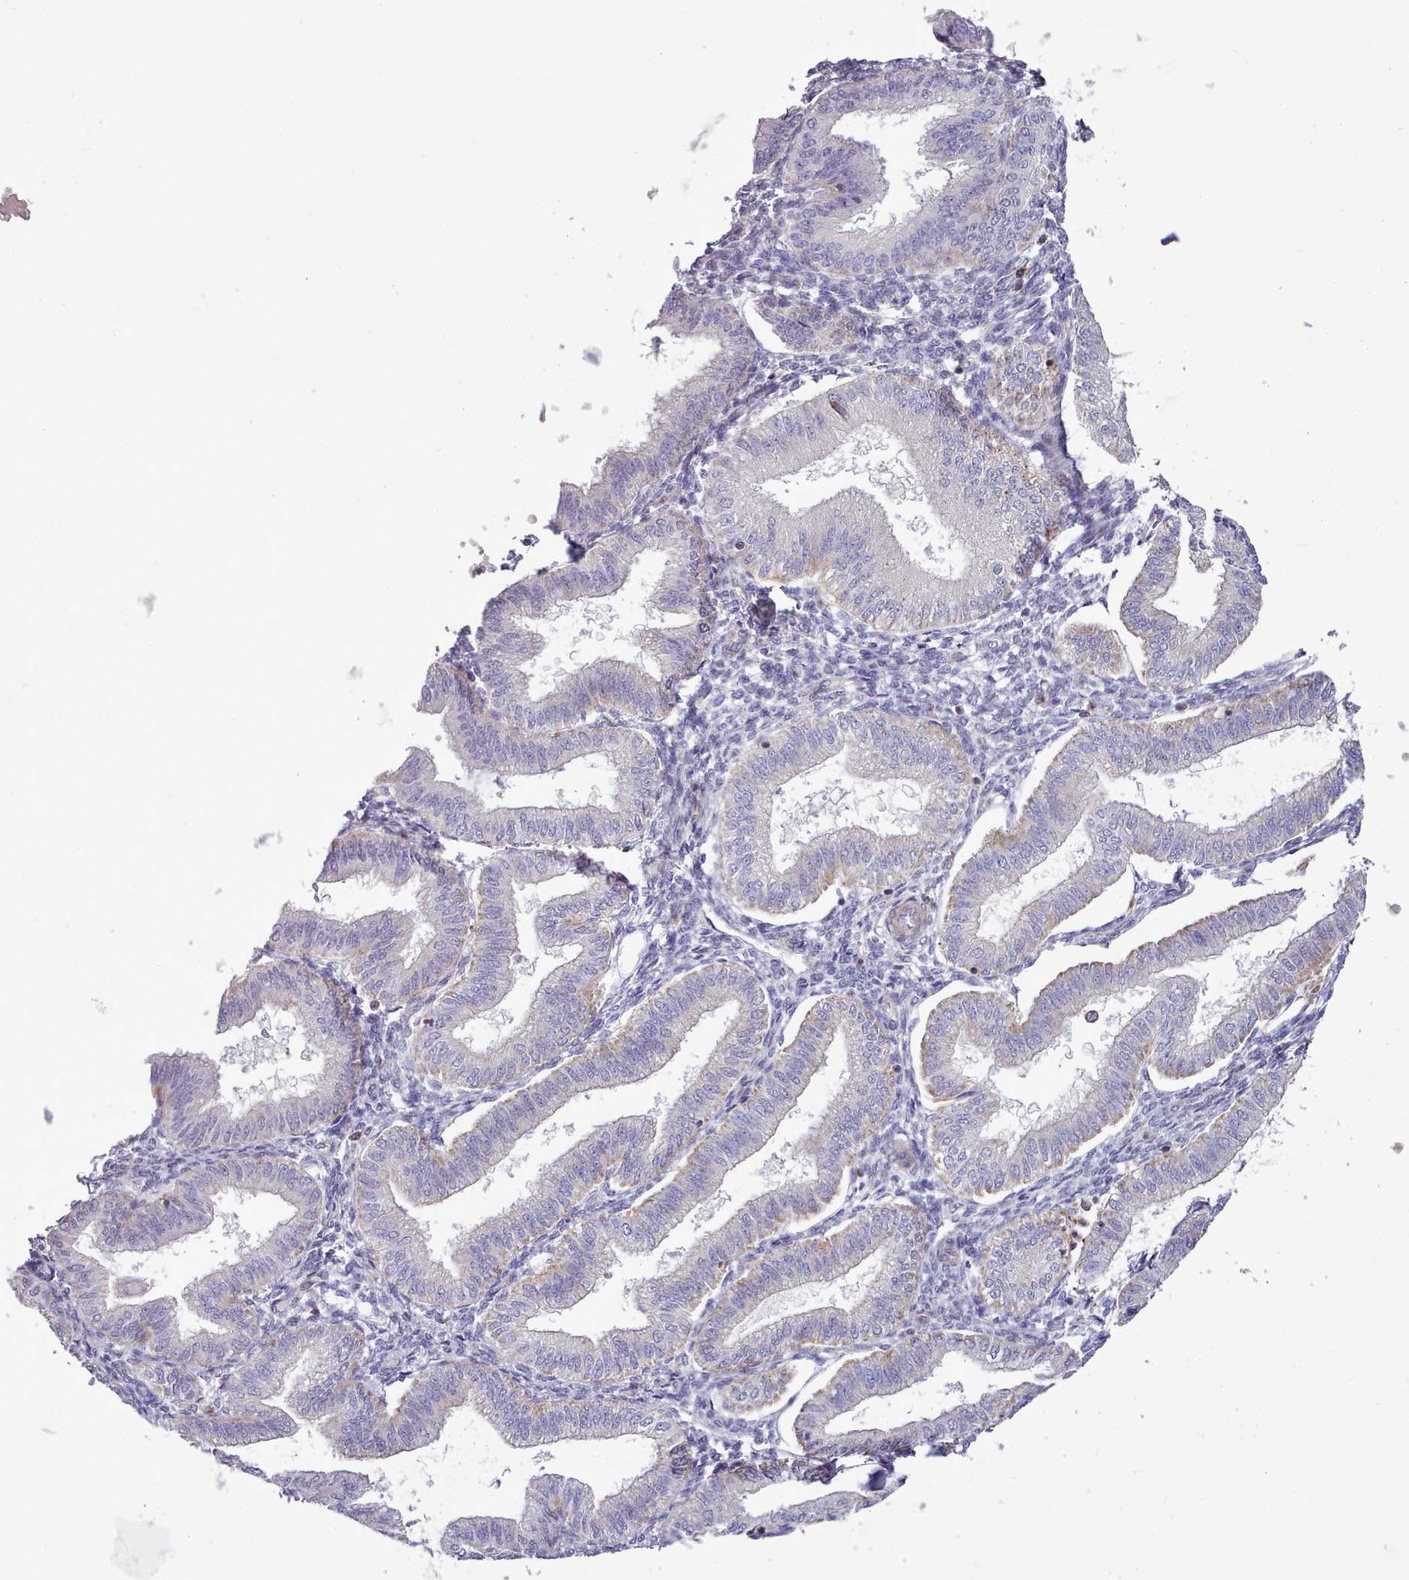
{"staining": {"intensity": "negative", "quantity": "none", "location": "none"}, "tissue": "endometrium", "cell_type": "Cells in endometrial stroma", "image_type": "normal", "snomed": [{"axis": "morphology", "description": "Normal tissue, NOS"}, {"axis": "topography", "description": "Endometrium"}], "caption": "Immunohistochemistry image of normal endometrium: endometrium stained with DAB displays no significant protein positivity in cells in endometrial stroma. (Brightfield microscopy of DAB immunohistochemistry (IHC) at high magnification).", "gene": "TENT4B", "patient": {"sex": "female", "age": 39}}